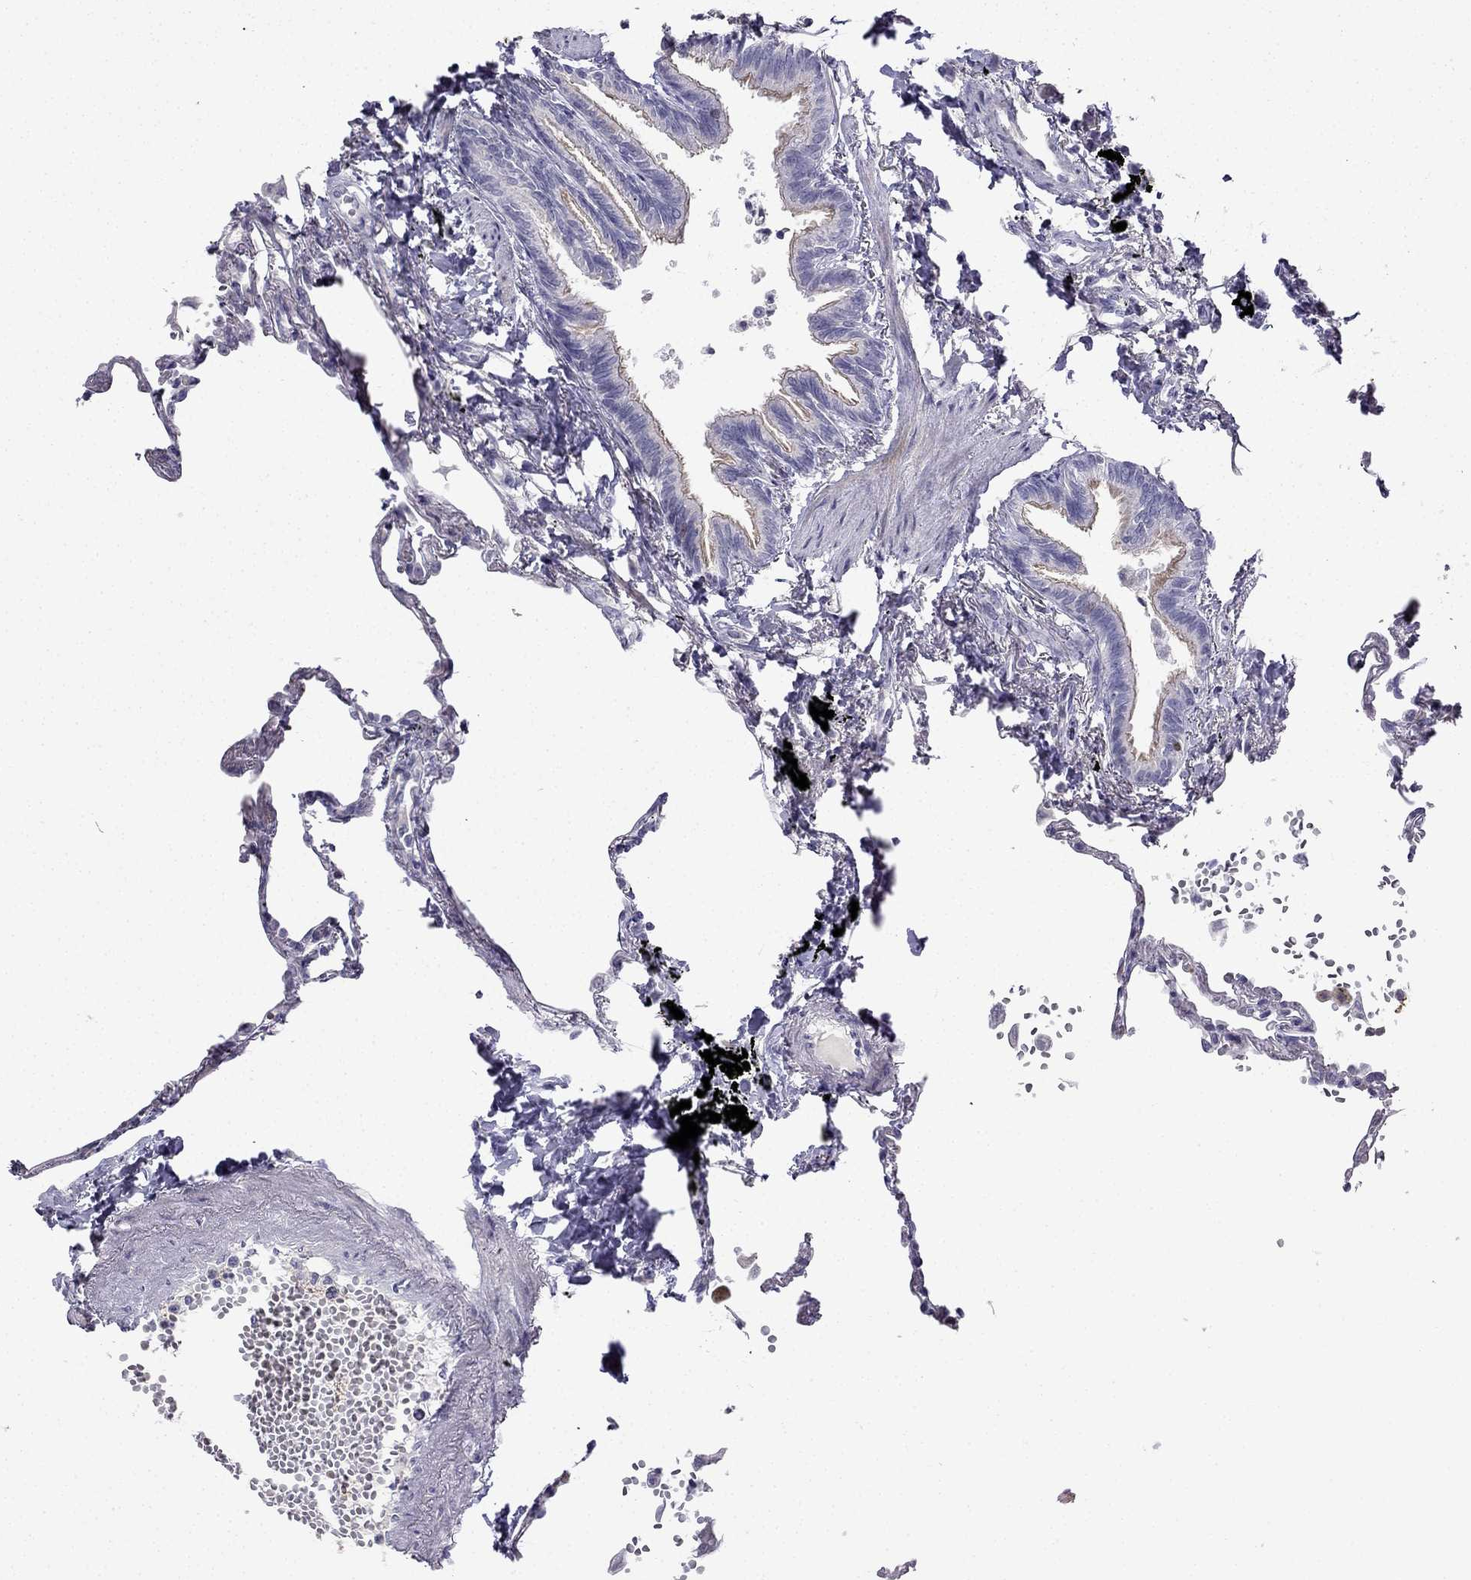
{"staining": {"intensity": "negative", "quantity": "none", "location": "none"}, "tissue": "lung", "cell_type": "Alveolar cells", "image_type": "normal", "snomed": [{"axis": "morphology", "description": "Normal tissue, NOS"}, {"axis": "topography", "description": "Lung"}], "caption": "This is an immunohistochemistry (IHC) image of benign human lung. There is no expression in alveolar cells.", "gene": "UHRF1", "patient": {"sex": "male", "age": 78}}